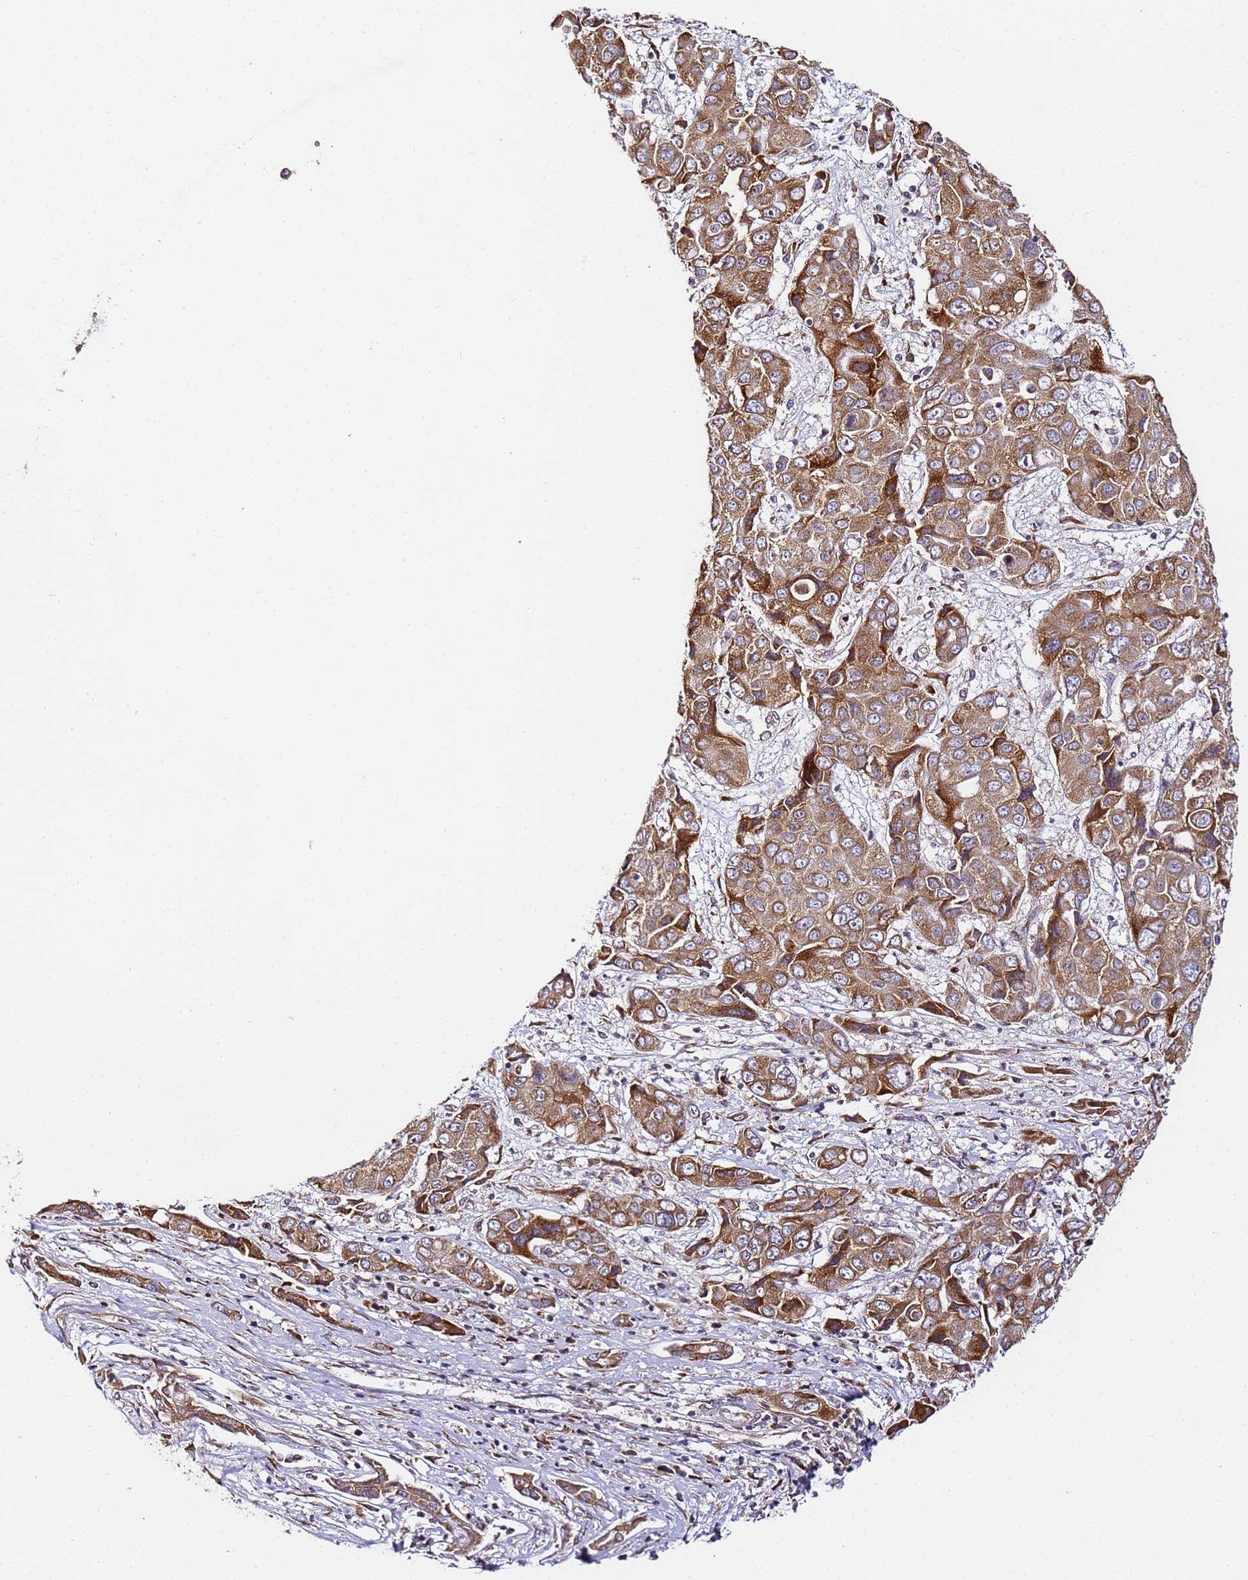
{"staining": {"intensity": "strong", "quantity": ">75%", "location": "cytoplasmic/membranous"}, "tissue": "liver cancer", "cell_type": "Tumor cells", "image_type": "cancer", "snomed": [{"axis": "morphology", "description": "Cholangiocarcinoma"}, {"axis": "topography", "description": "Liver"}], "caption": "Approximately >75% of tumor cells in cholangiocarcinoma (liver) exhibit strong cytoplasmic/membranous protein expression as visualized by brown immunohistochemical staining.", "gene": "RPL13A", "patient": {"sex": "male", "age": 67}}